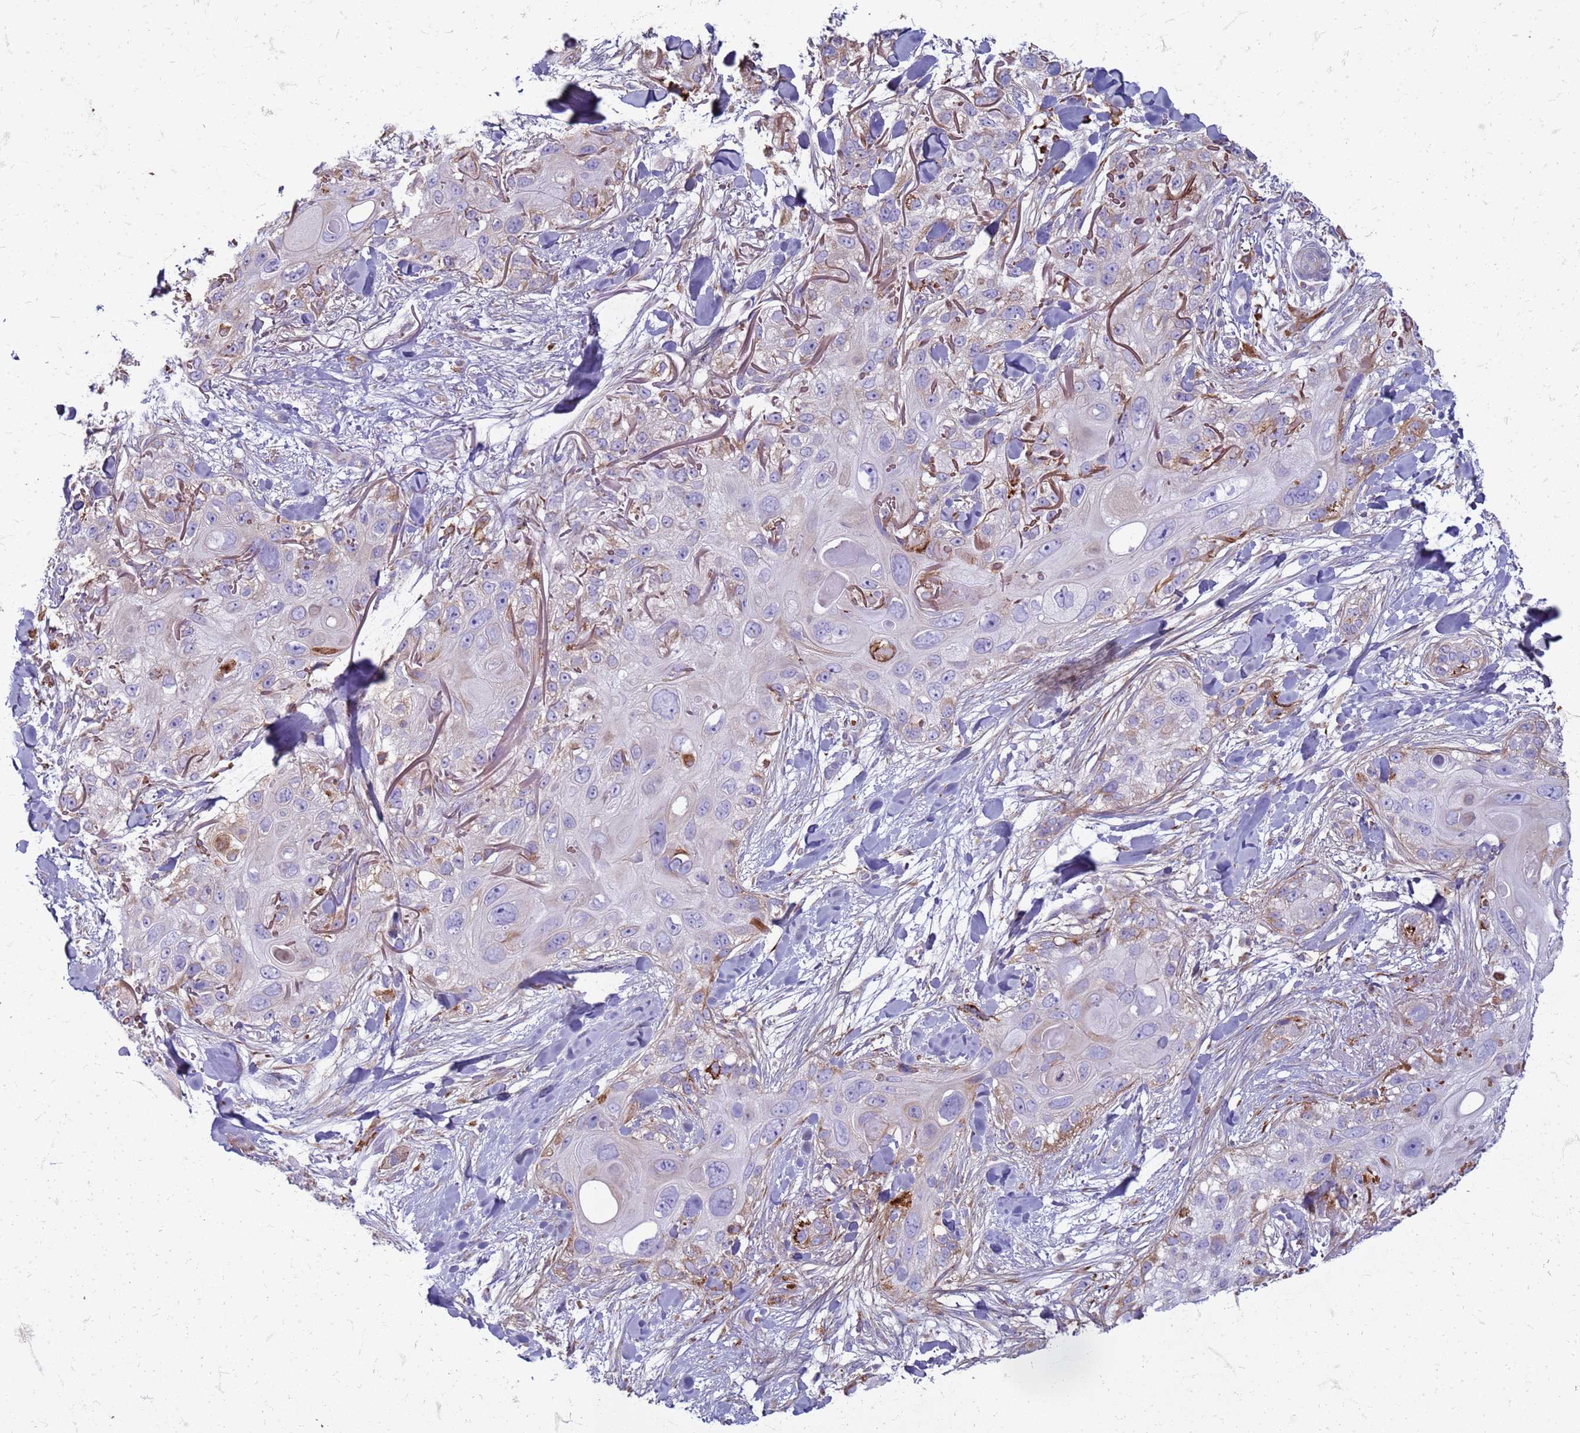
{"staining": {"intensity": "negative", "quantity": "none", "location": "none"}, "tissue": "skin cancer", "cell_type": "Tumor cells", "image_type": "cancer", "snomed": [{"axis": "morphology", "description": "Normal tissue, NOS"}, {"axis": "morphology", "description": "Squamous cell carcinoma, NOS"}, {"axis": "topography", "description": "Skin"}], "caption": "Tumor cells show no significant protein positivity in skin cancer (squamous cell carcinoma).", "gene": "PDK3", "patient": {"sex": "male", "age": 72}}